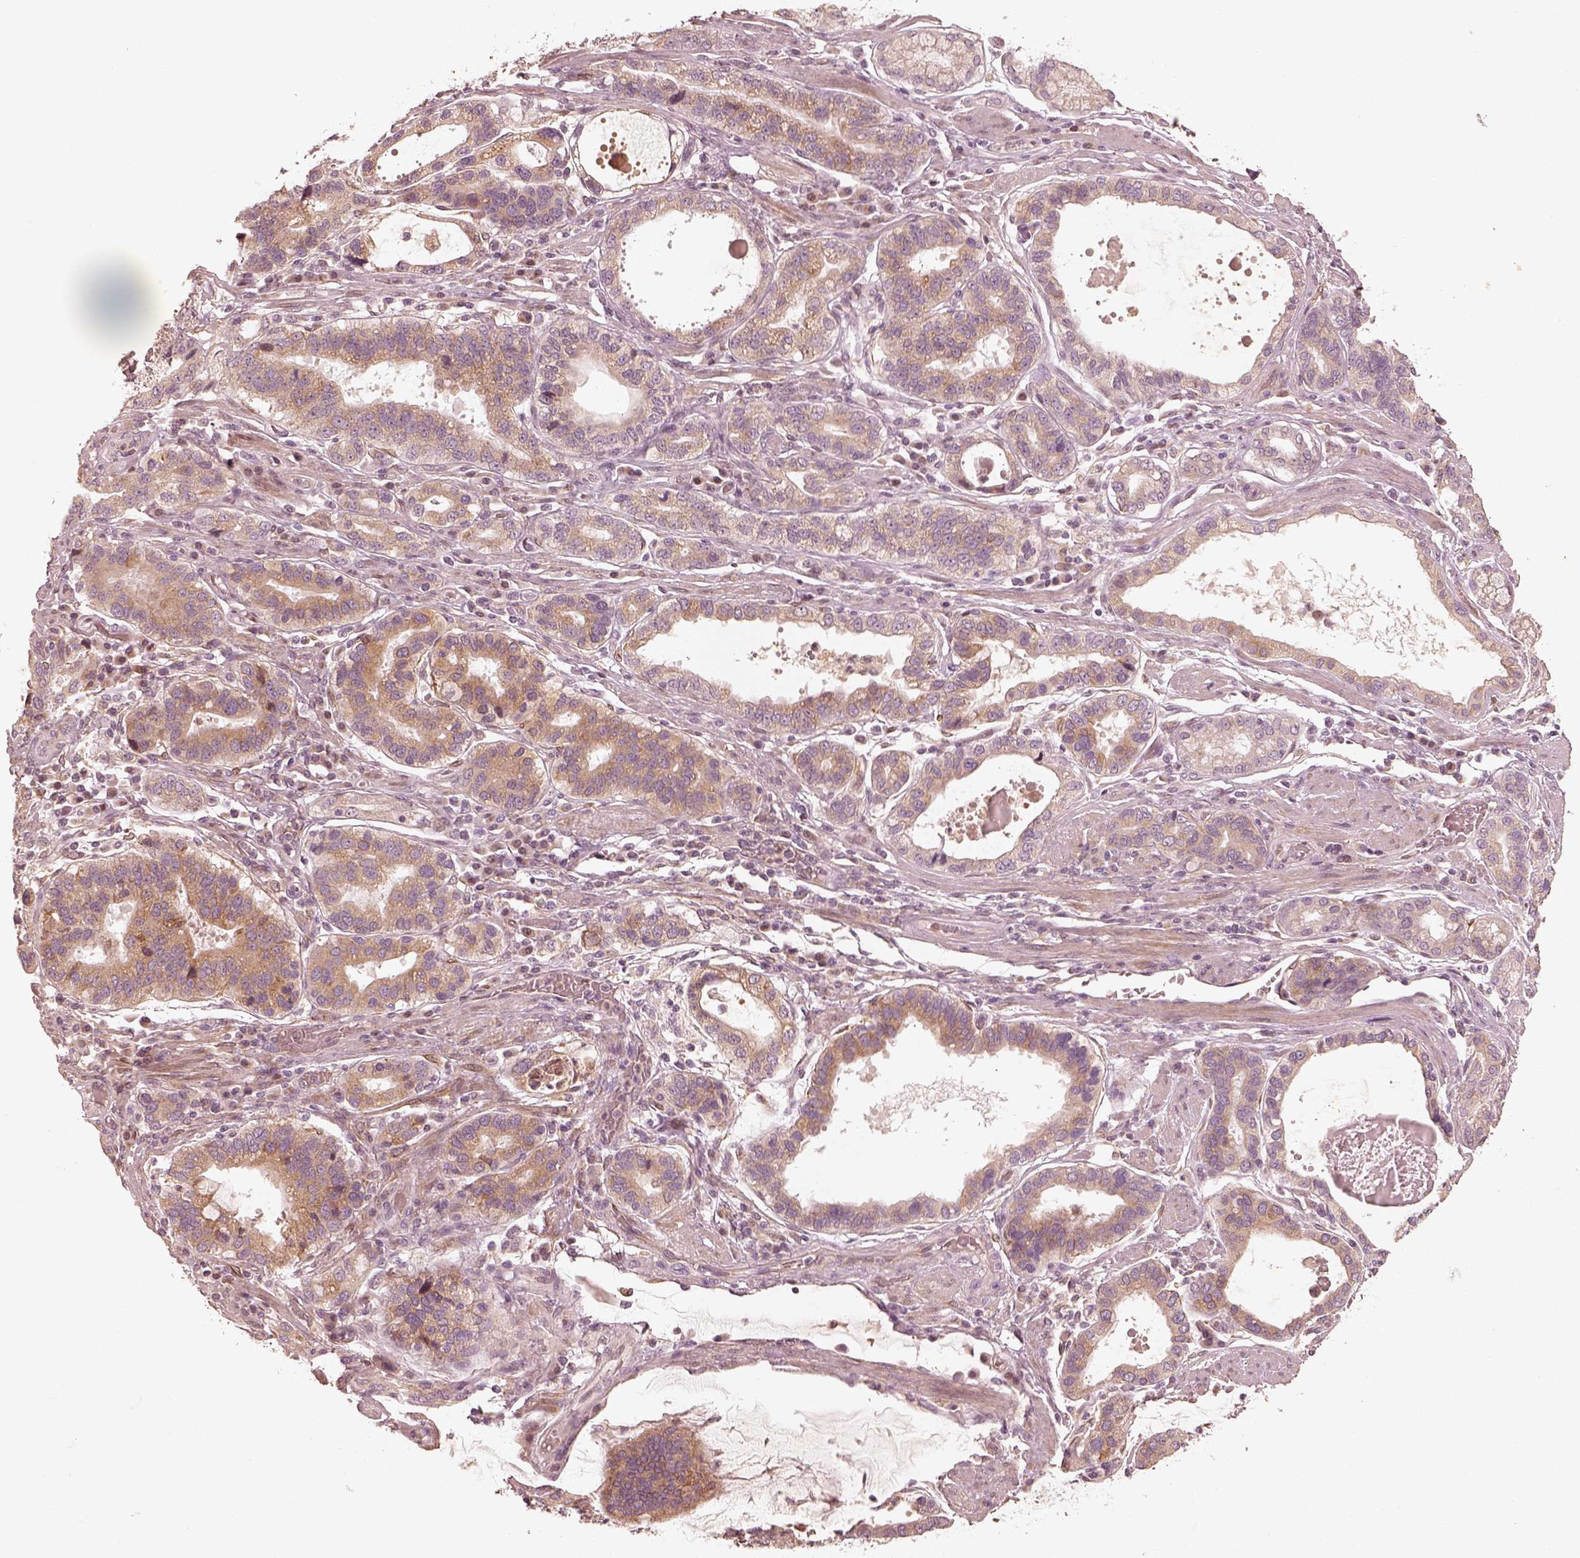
{"staining": {"intensity": "moderate", "quantity": ">75%", "location": "cytoplasmic/membranous"}, "tissue": "stomach cancer", "cell_type": "Tumor cells", "image_type": "cancer", "snomed": [{"axis": "morphology", "description": "Adenocarcinoma, NOS"}, {"axis": "topography", "description": "Stomach, lower"}], "caption": "Human adenocarcinoma (stomach) stained with a protein marker displays moderate staining in tumor cells.", "gene": "WLS", "patient": {"sex": "female", "age": 76}}